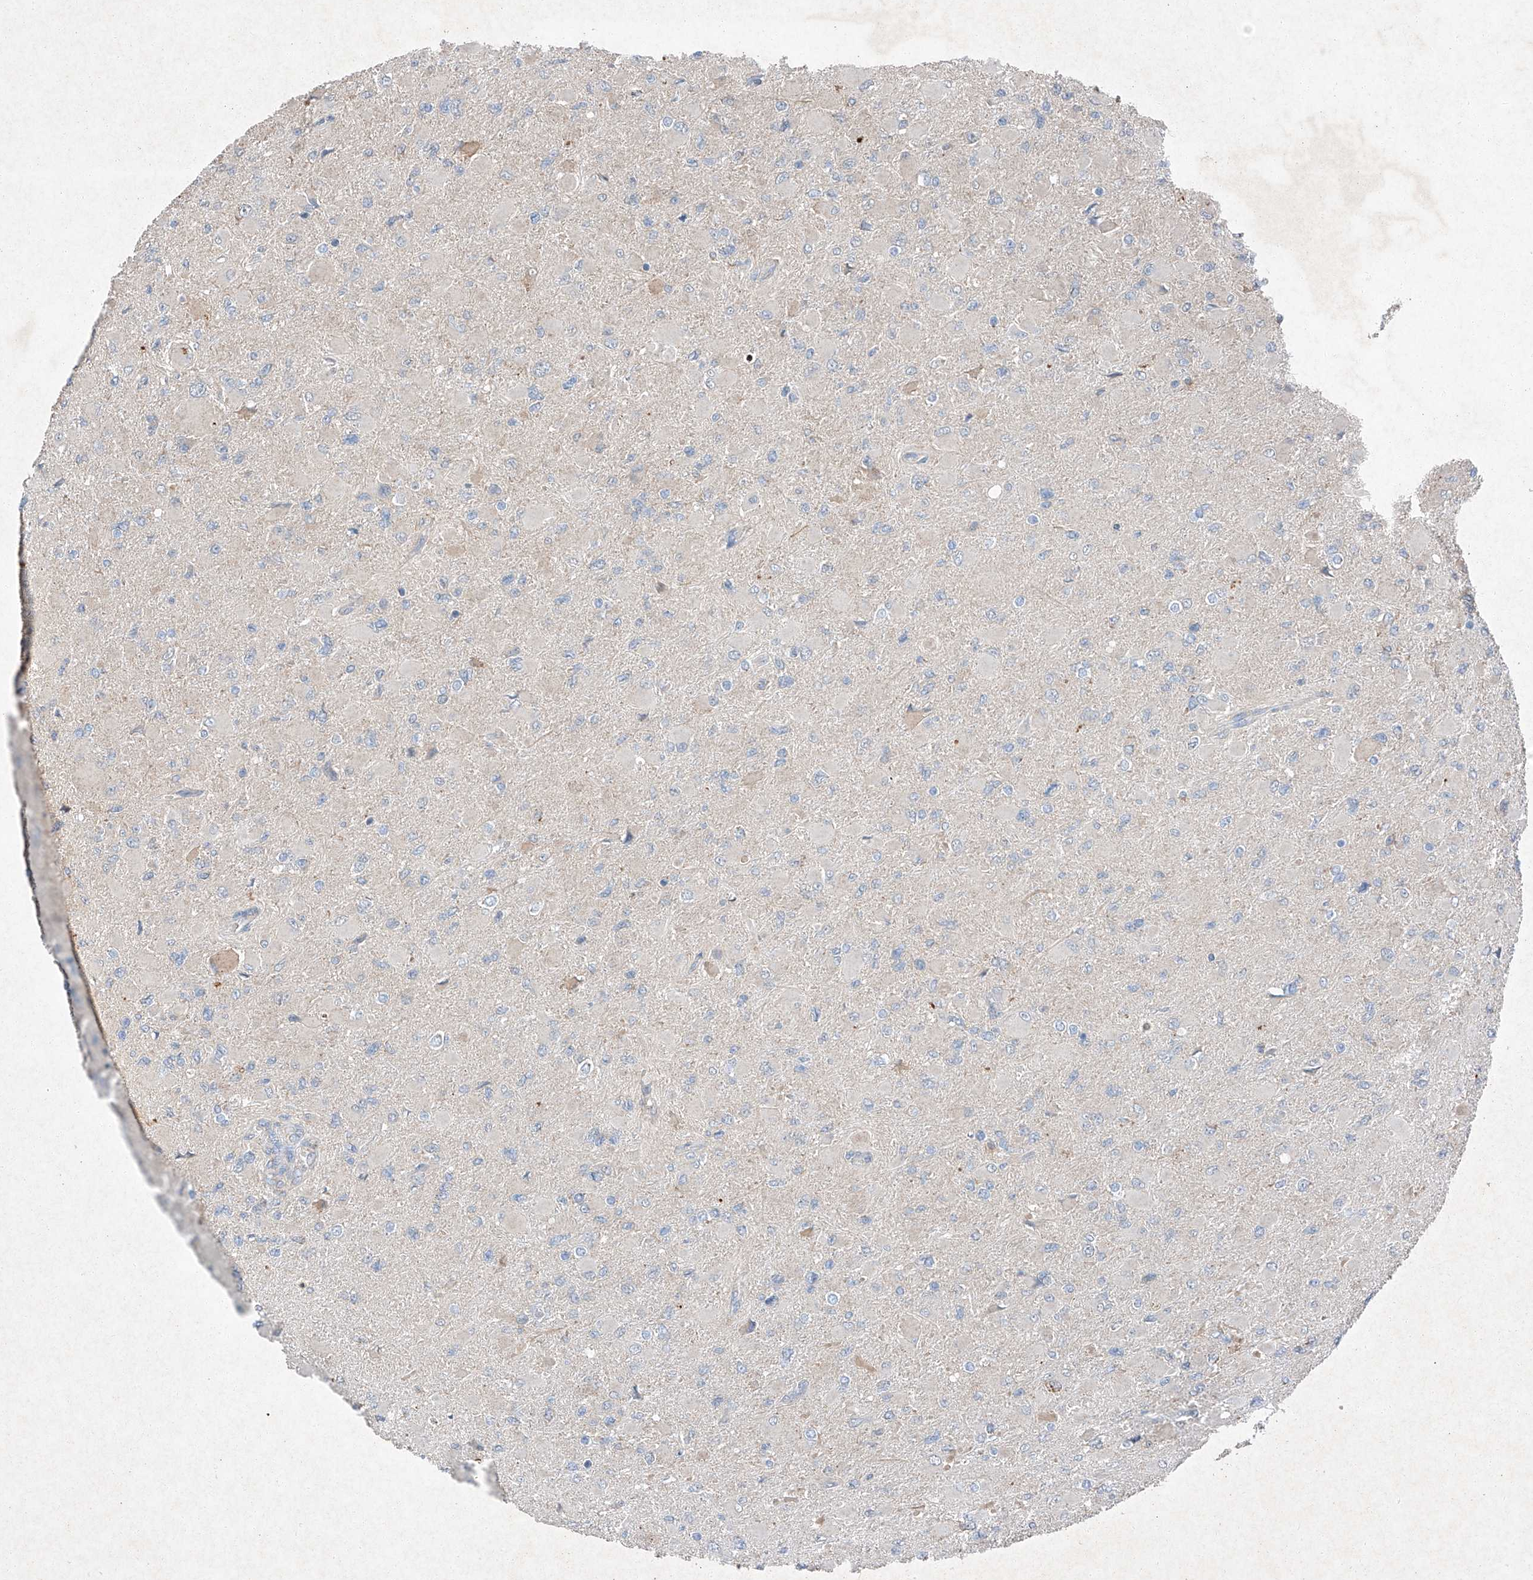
{"staining": {"intensity": "negative", "quantity": "none", "location": "none"}, "tissue": "glioma", "cell_type": "Tumor cells", "image_type": "cancer", "snomed": [{"axis": "morphology", "description": "Glioma, malignant, High grade"}, {"axis": "topography", "description": "Cerebral cortex"}], "caption": "Immunohistochemical staining of malignant glioma (high-grade) displays no significant positivity in tumor cells.", "gene": "RUSC1", "patient": {"sex": "female", "age": 36}}